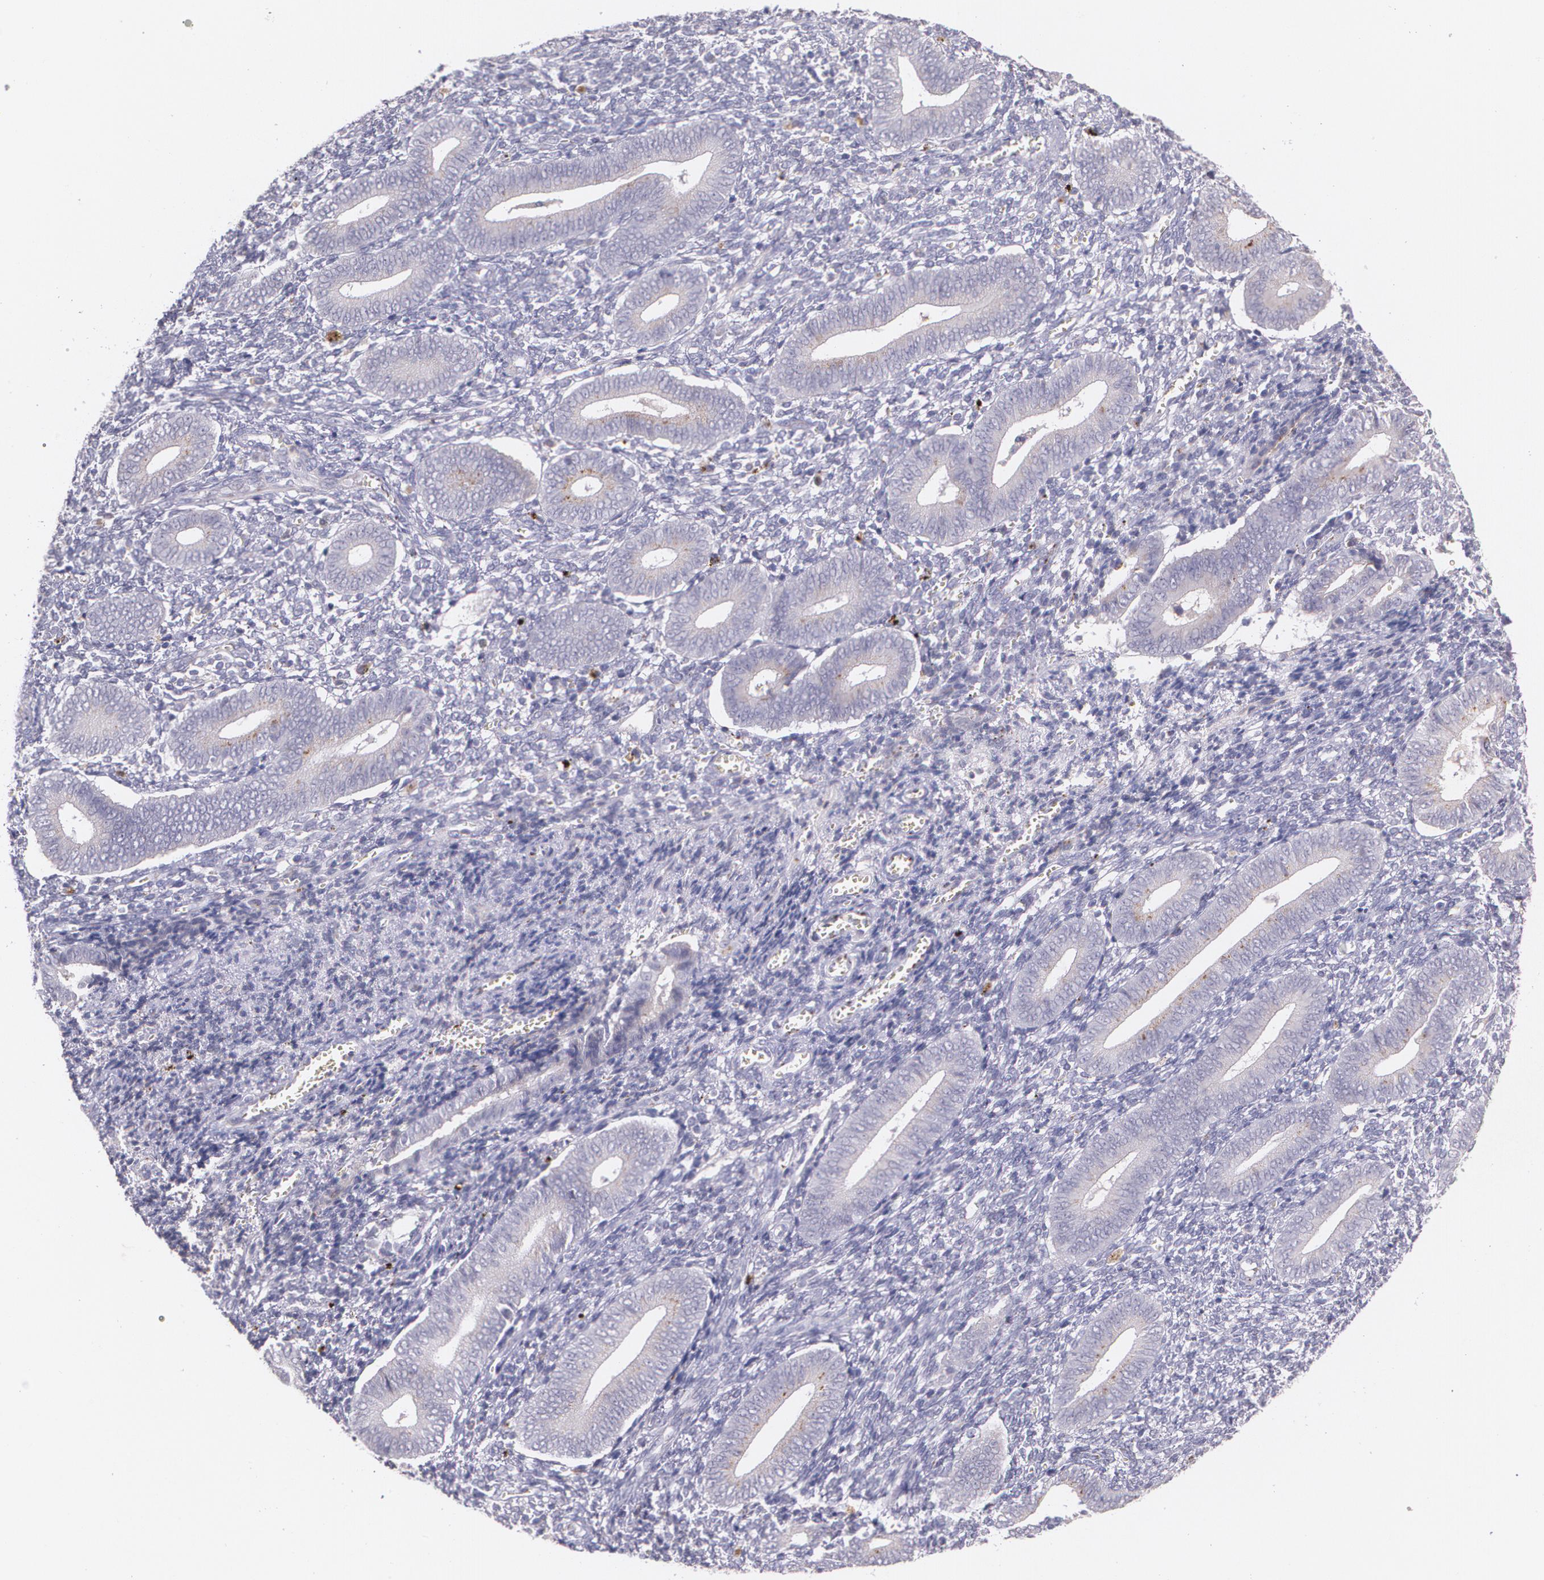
{"staining": {"intensity": "moderate", "quantity": "<25%", "location": "cytoplasmic/membranous"}, "tissue": "endometrium", "cell_type": "Cells in endometrial stroma", "image_type": "normal", "snomed": [{"axis": "morphology", "description": "Normal tissue, NOS"}, {"axis": "topography", "description": "Uterus"}, {"axis": "topography", "description": "Endometrium"}], "caption": "Endometrium was stained to show a protein in brown. There is low levels of moderate cytoplasmic/membranous expression in approximately <25% of cells in endometrial stroma. (IHC, brightfield microscopy, high magnification).", "gene": "TM4SF1", "patient": {"sex": "female", "age": 33}}